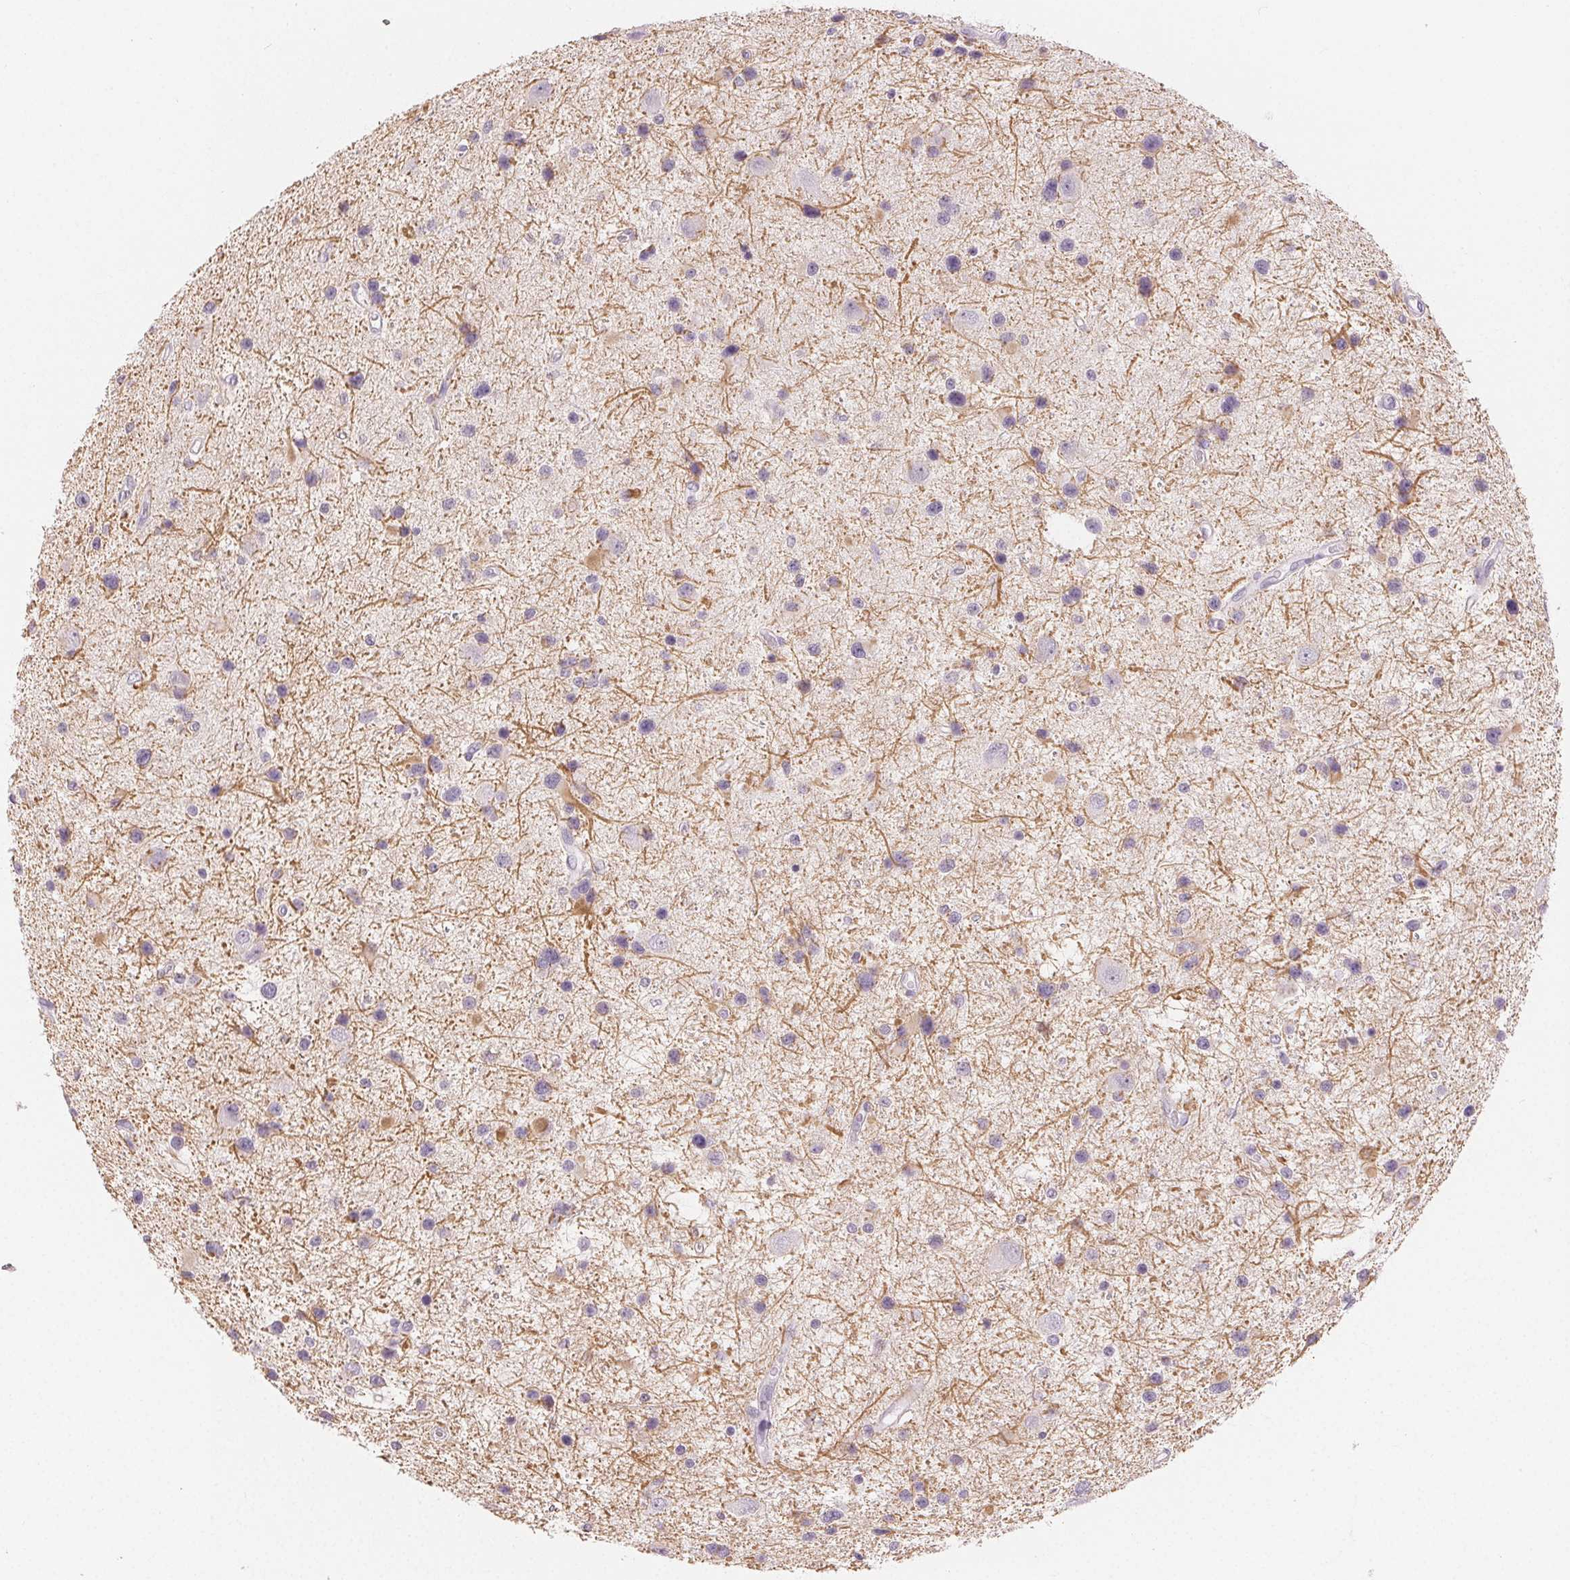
{"staining": {"intensity": "weak", "quantity": "<25%", "location": "cytoplasmic/membranous"}, "tissue": "glioma", "cell_type": "Tumor cells", "image_type": "cancer", "snomed": [{"axis": "morphology", "description": "Glioma, malignant, Low grade"}, {"axis": "topography", "description": "Brain"}], "caption": "The immunohistochemistry (IHC) histopathology image has no significant staining in tumor cells of glioma tissue.", "gene": "SFTPD", "patient": {"sex": "female", "age": 32}}